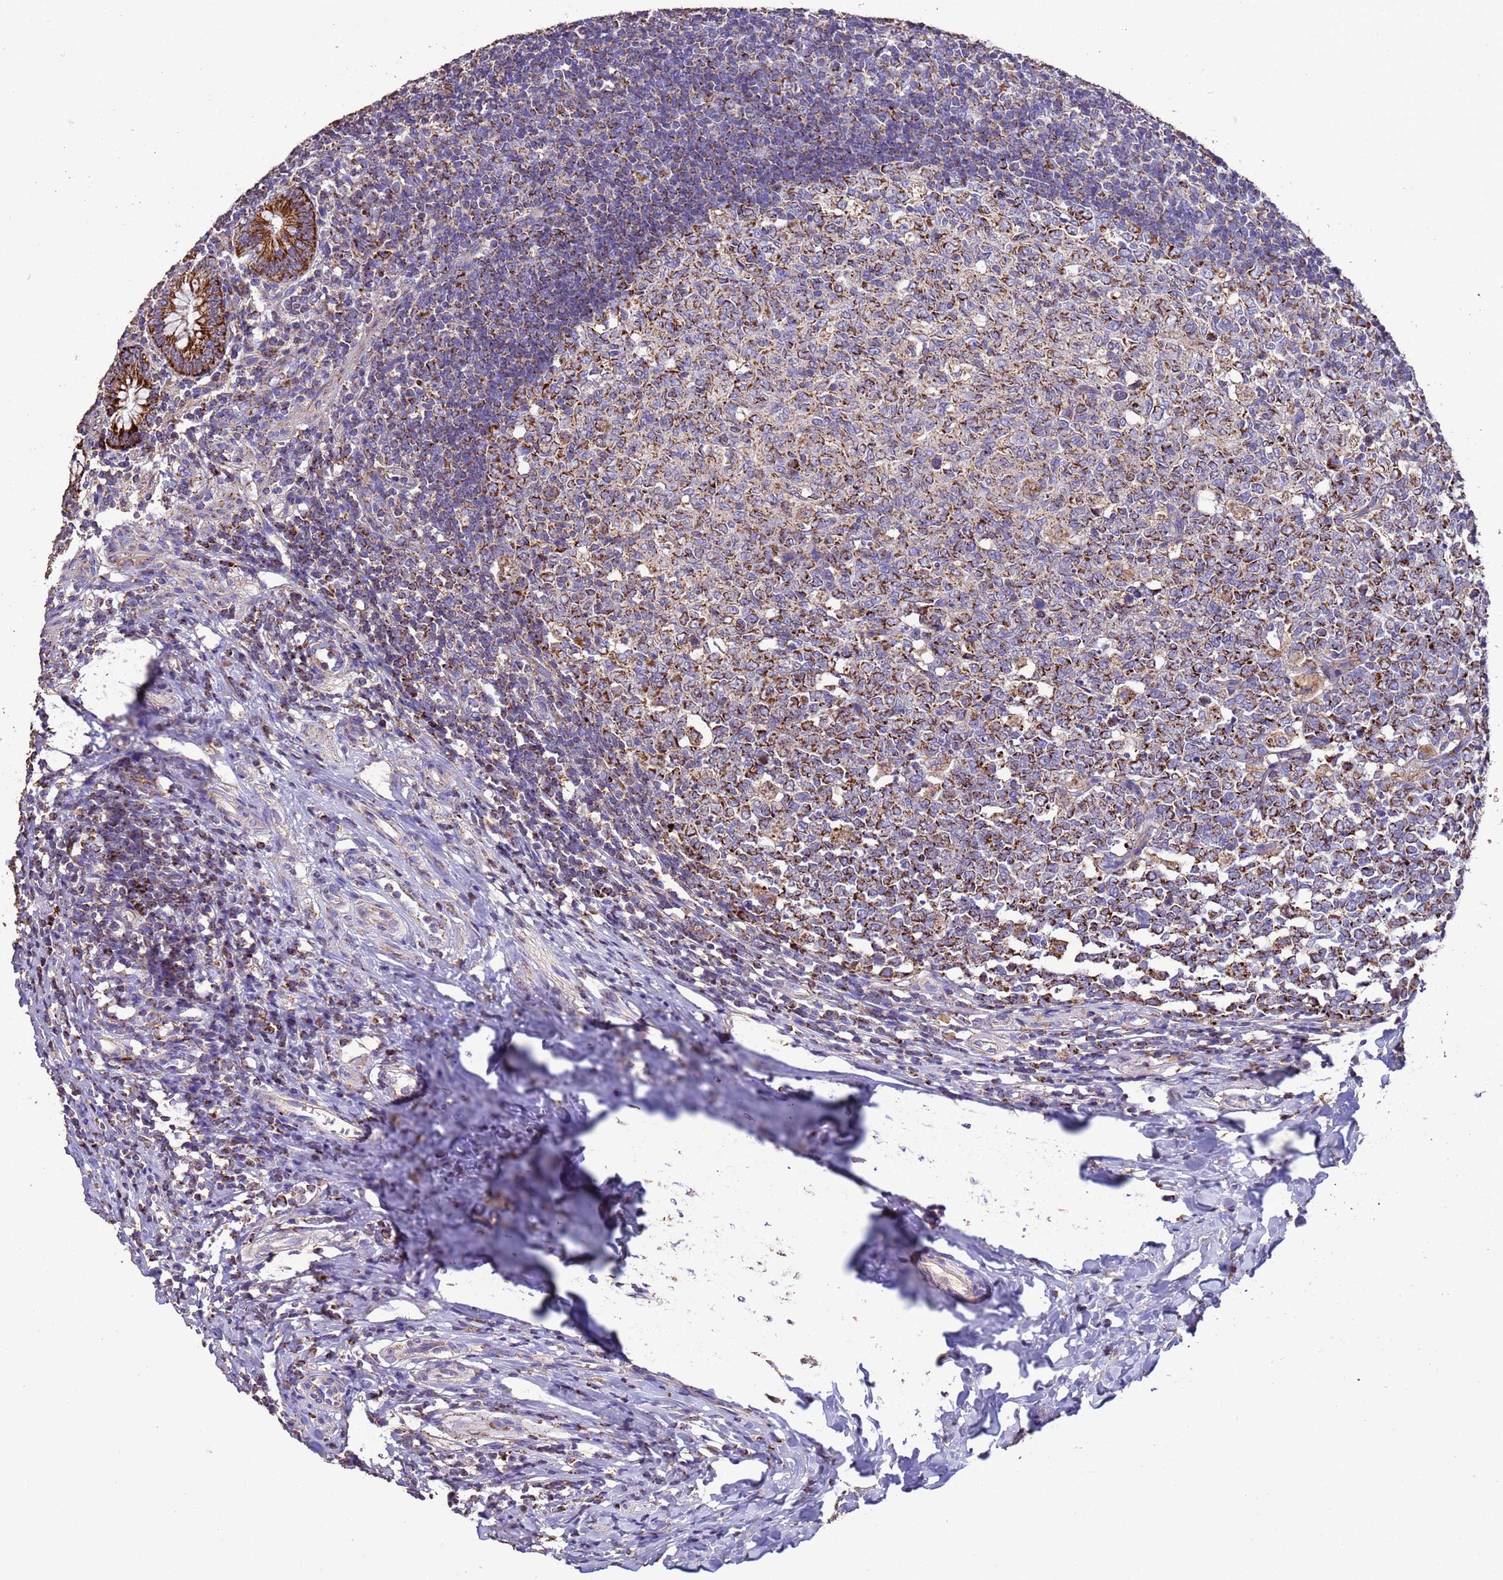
{"staining": {"intensity": "strong", "quantity": ">75%", "location": "cytoplasmic/membranous"}, "tissue": "appendix", "cell_type": "Glandular cells", "image_type": "normal", "snomed": [{"axis": "morphology", "description": "Normal tissue, NOS"}, {"axis": "topography", "description": "Appendix"}], "caption": "Benign appendix shows strong cytoplasmic/membranous expression in about >75% of glandular cells (Stains: DAB (3,3'-diaminobenzidine) in brown, nuclei in blue, Microscopy: brightfield microscopy at high magnification)..", "gene": "ZNFX1", "patient": {"sex": "male", "age": 14}}